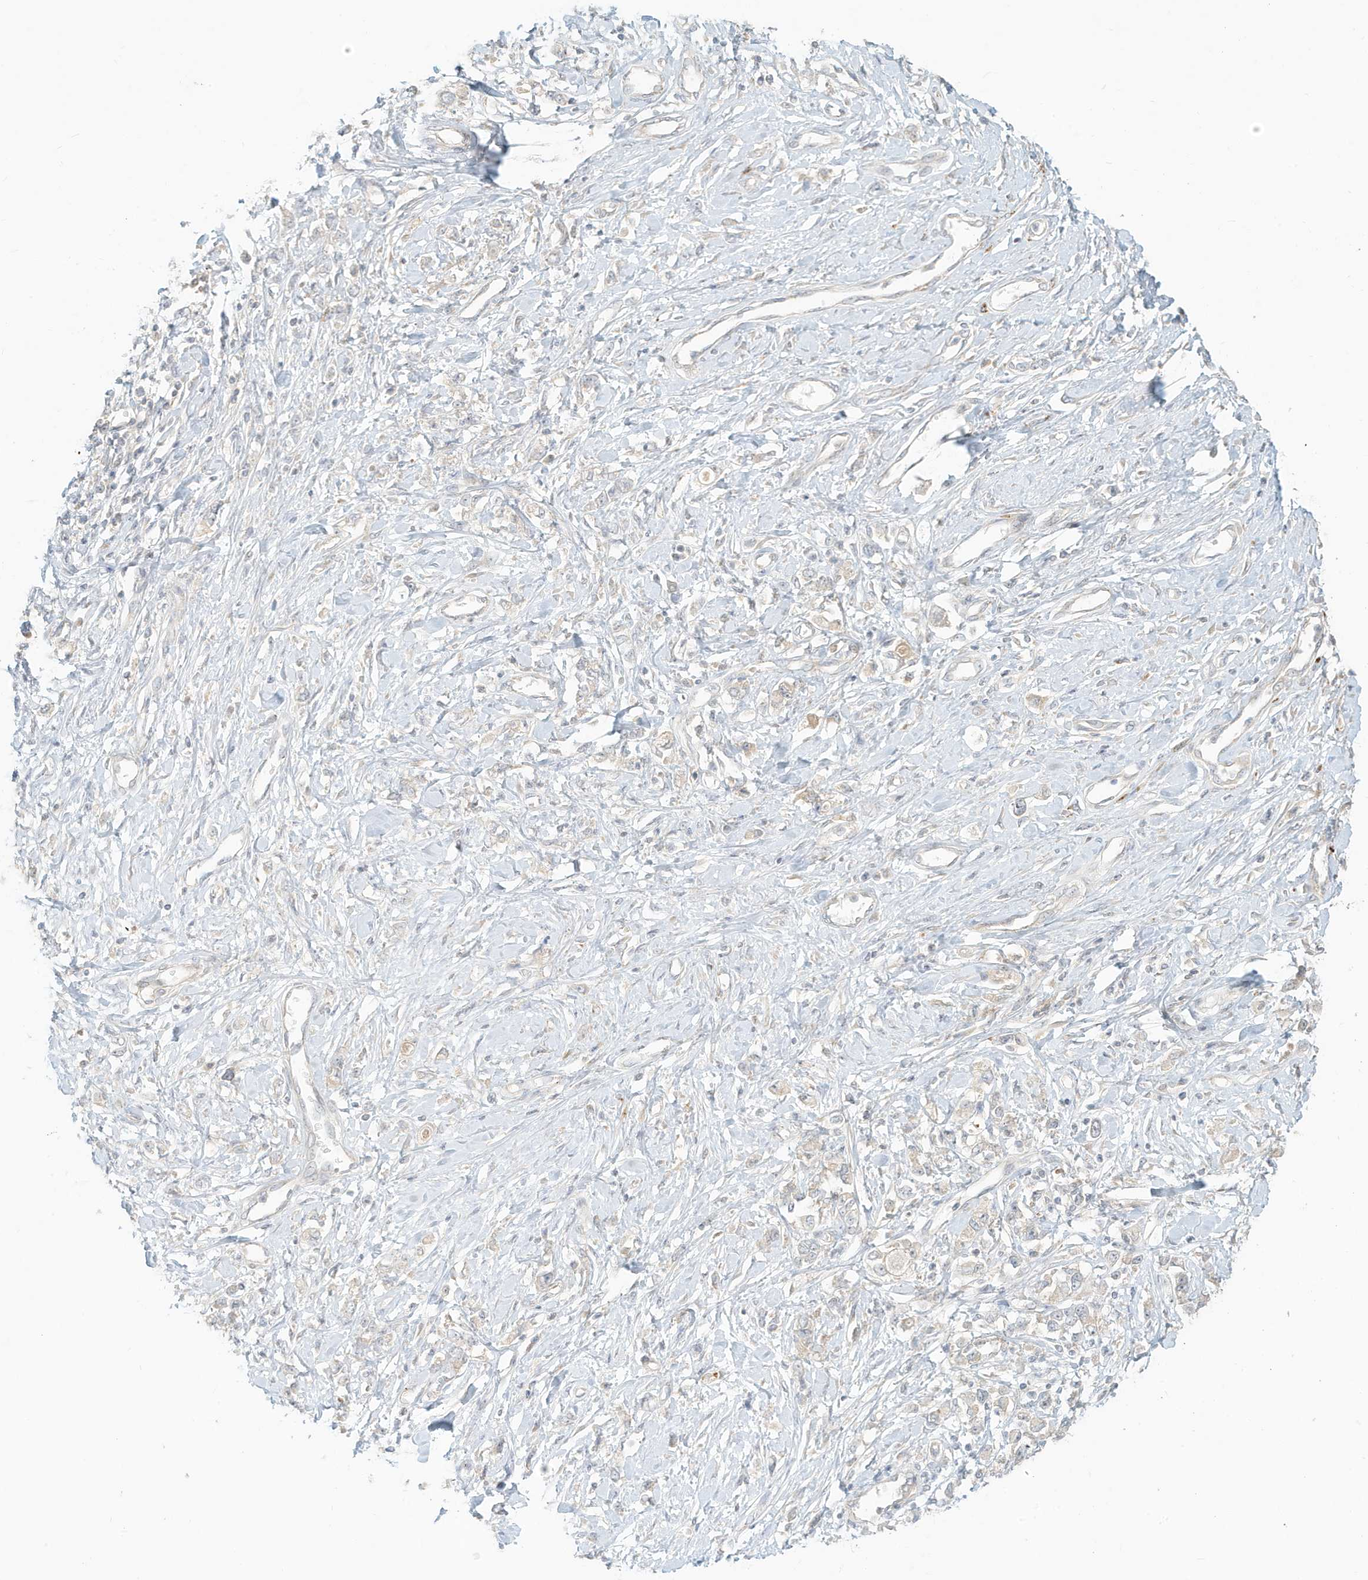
{"staining": {"intensity": "negative", "quantity": "none", "location": "none"}, "tissue": "stomach cancer", "cell_type": "Tumor cells", "image_type": "cancer", "snomed": [{"axis": "morphology", "description": "Adenocarcinoma, NOS"}, {"axis": "topography", "description": "Stomach"}], "caption": "DAB immunohistochemical staining of adenocarcinoma (stomach) shows no significant positivity in tumor cells.", "gene": "MCOLN1", "patient": {"sex": "female", "age": 76}}